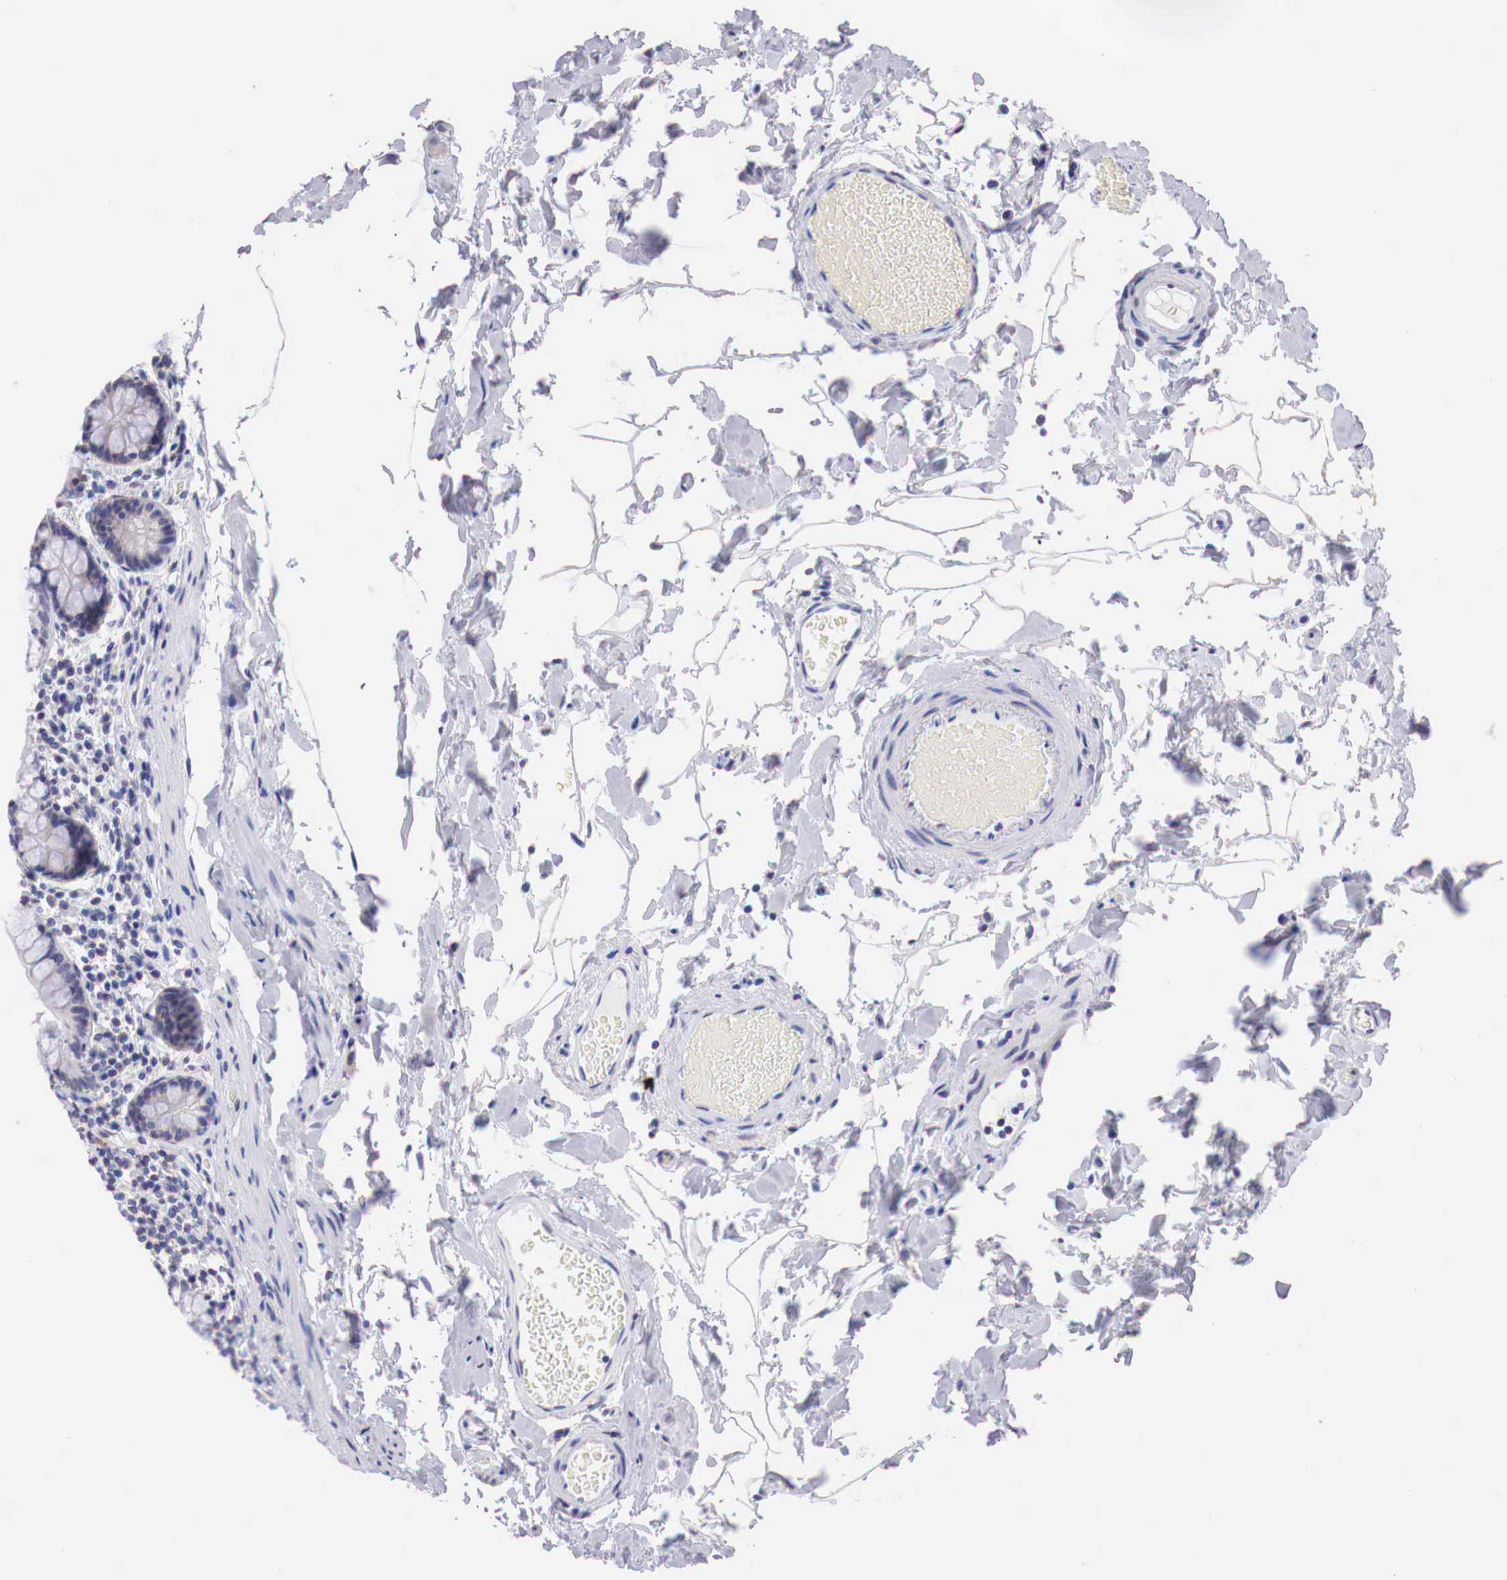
{"staining": {"intensity": "negative", "quantity": "none", "location": "none"}, "tissue": "colon", "cell_type": "Endothelial cells", "image_type": "normal", "snomed": [{"axis": "morphology", "description": "Normal tissue, NOS"}, {"axis": "topography", "description": "Colon"}], "caption": "Image shows no significant protein staining in endothelial cells of unremarkable colon.", "gene": "PABIR2", "patient": {"sex": "male", "age": 54}}